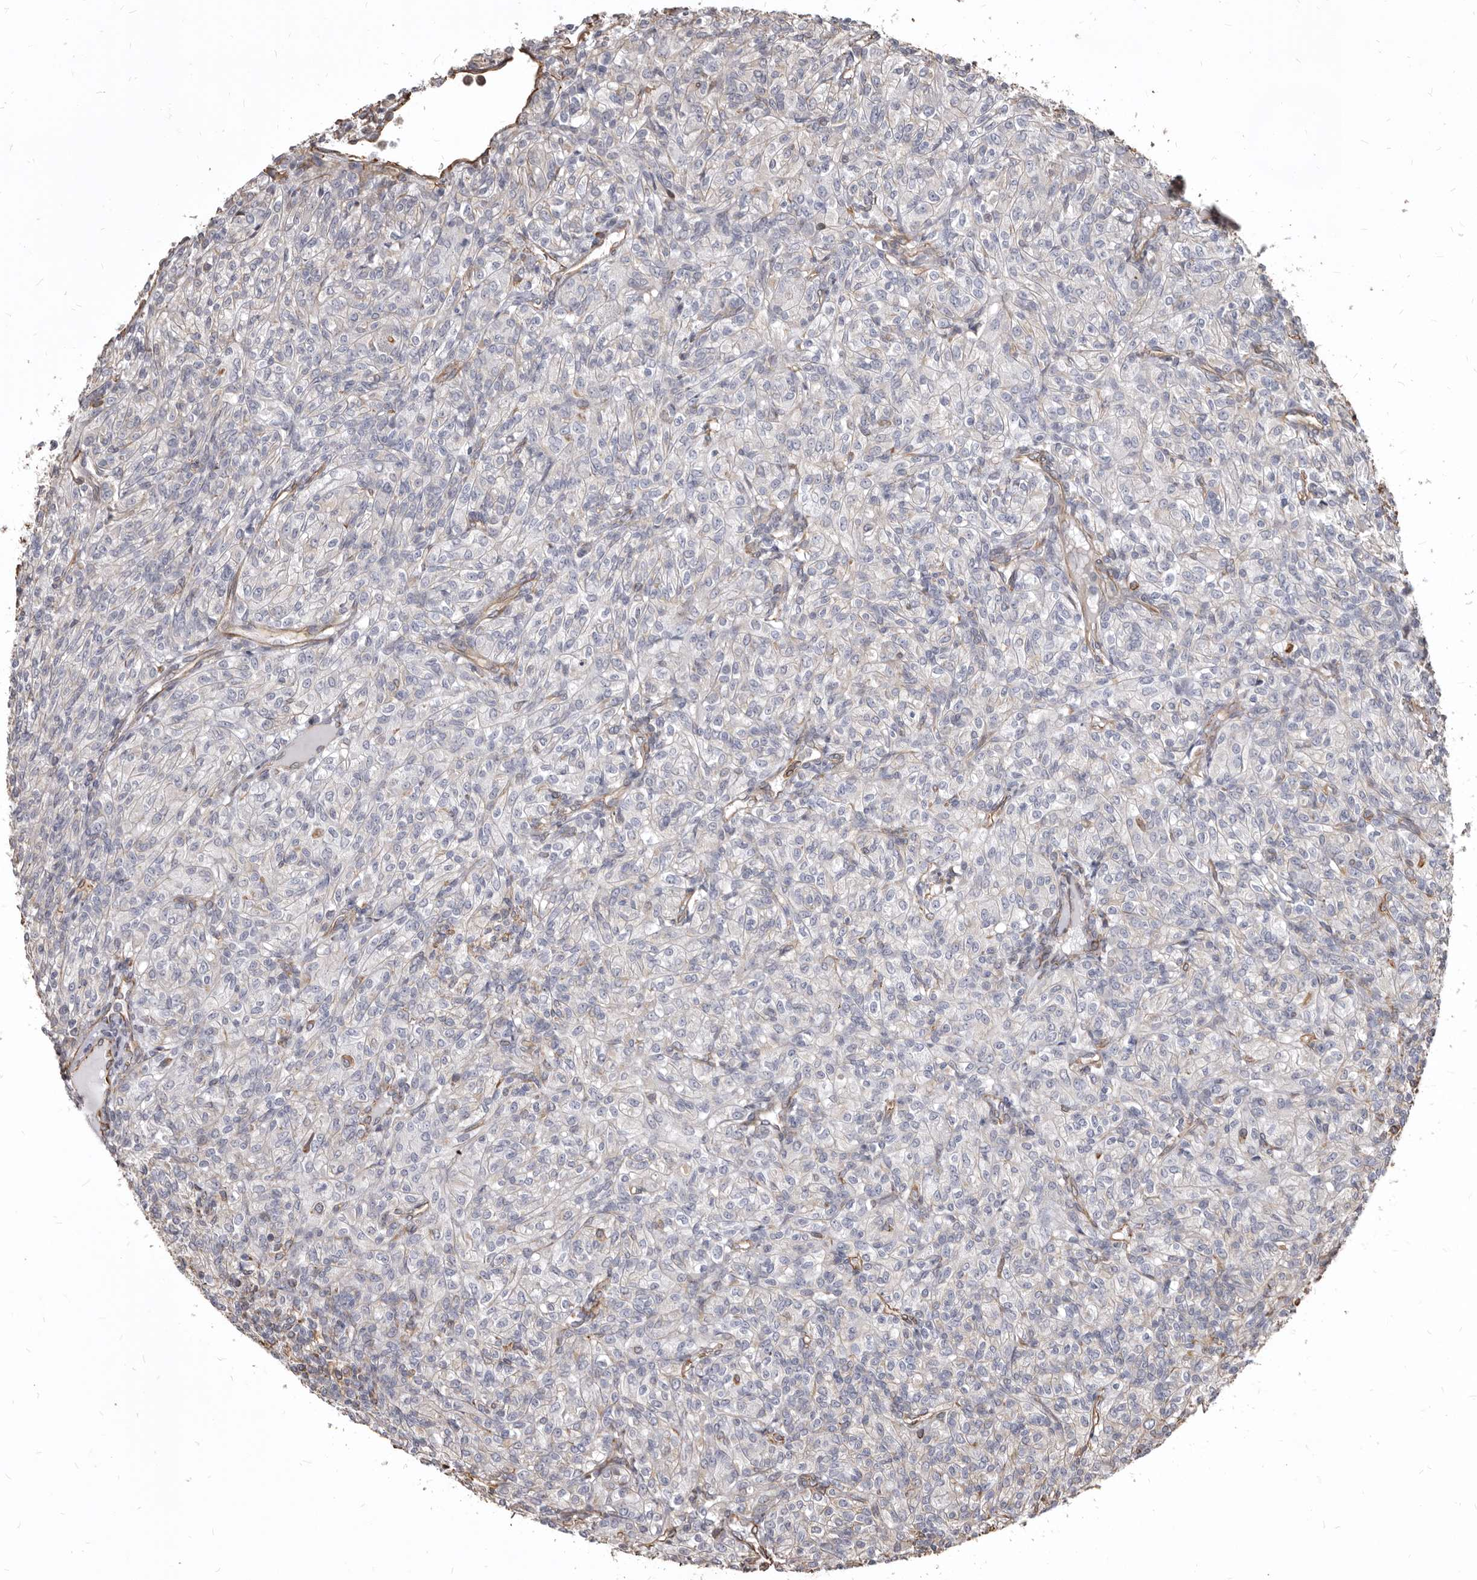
{"staining": {"intensity": "negative", "quantity": "none", "location": "none"}, "tissue": "renal cancer", "cell_type": "Tumor cells", "image_type": "cancer", "snomed": [{"axis": "morphology", "description": "Adenocarcinoma, NOS"}, {"axis": "topography", "description": "Kidney"}], "caption": "There is no significant positivity in tumor cells of renal cancer (adenocarcinoma). Nuclei are stained in blue.", "gene": "MTURN", "patient": {"sex": "male", "age": 77}}